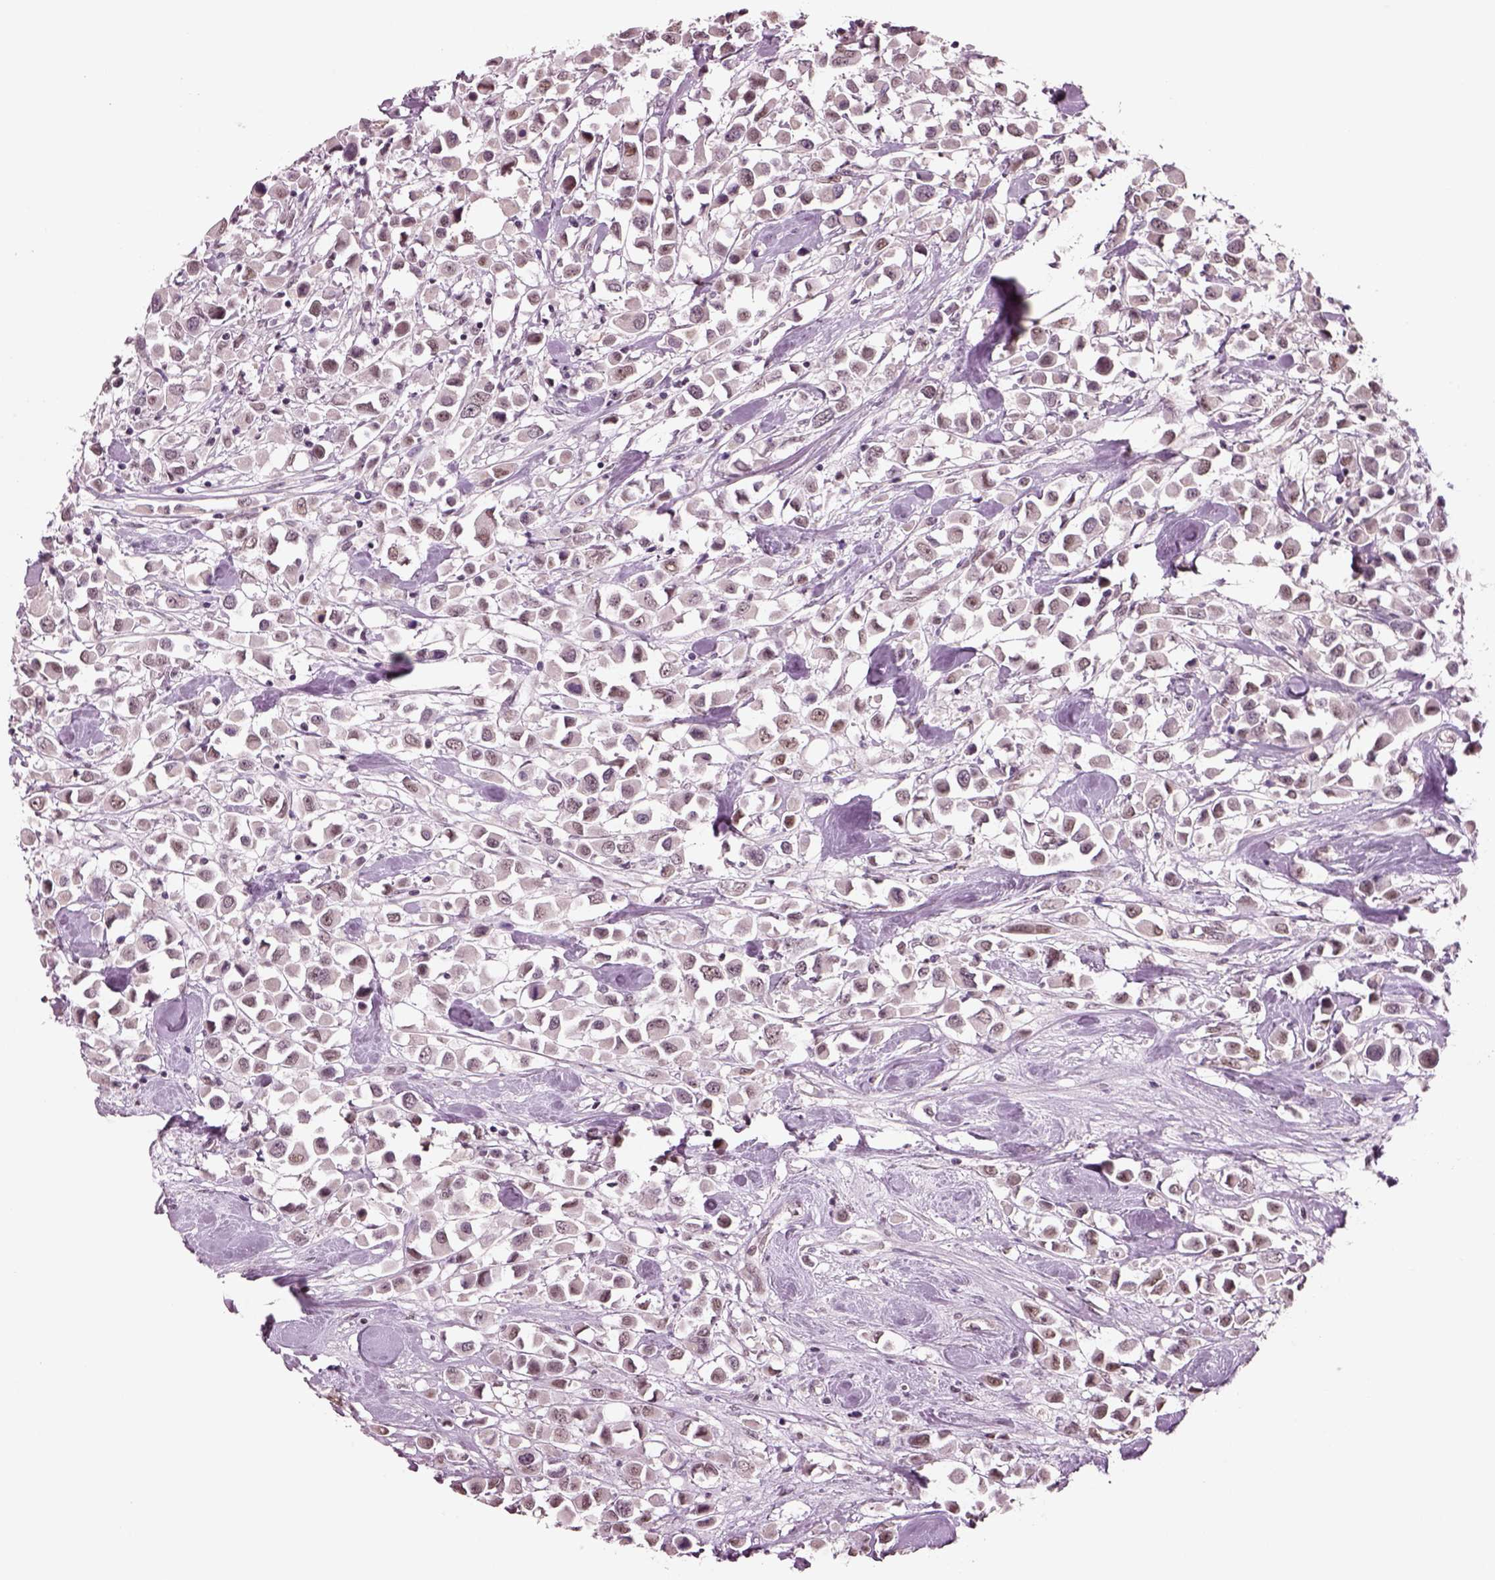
{"staining": {"intensity": "weak", "quantity": "<25%", "location": "nuclear"}, "tissue": "breast cancer", "cell_type": "Tumor cells", "image_type": "cancer", "snomed": [{"axis": "morphology", "description": "Duct carcinoma"}, {"axis": "topography", "description": "Breast"}], "caption": "An IHC photomicrograph of breast cancer (intraductal carcinoma) is shown. There is no staining in tumor cells of breast cancer (intraductal carcinoma). (DAB (3,3'-diaminobenzidine) immunohistochemistry (IHC), high magnification).", "gene": "SEPHS1", "patient": {"sex": "female", "age": 61}}